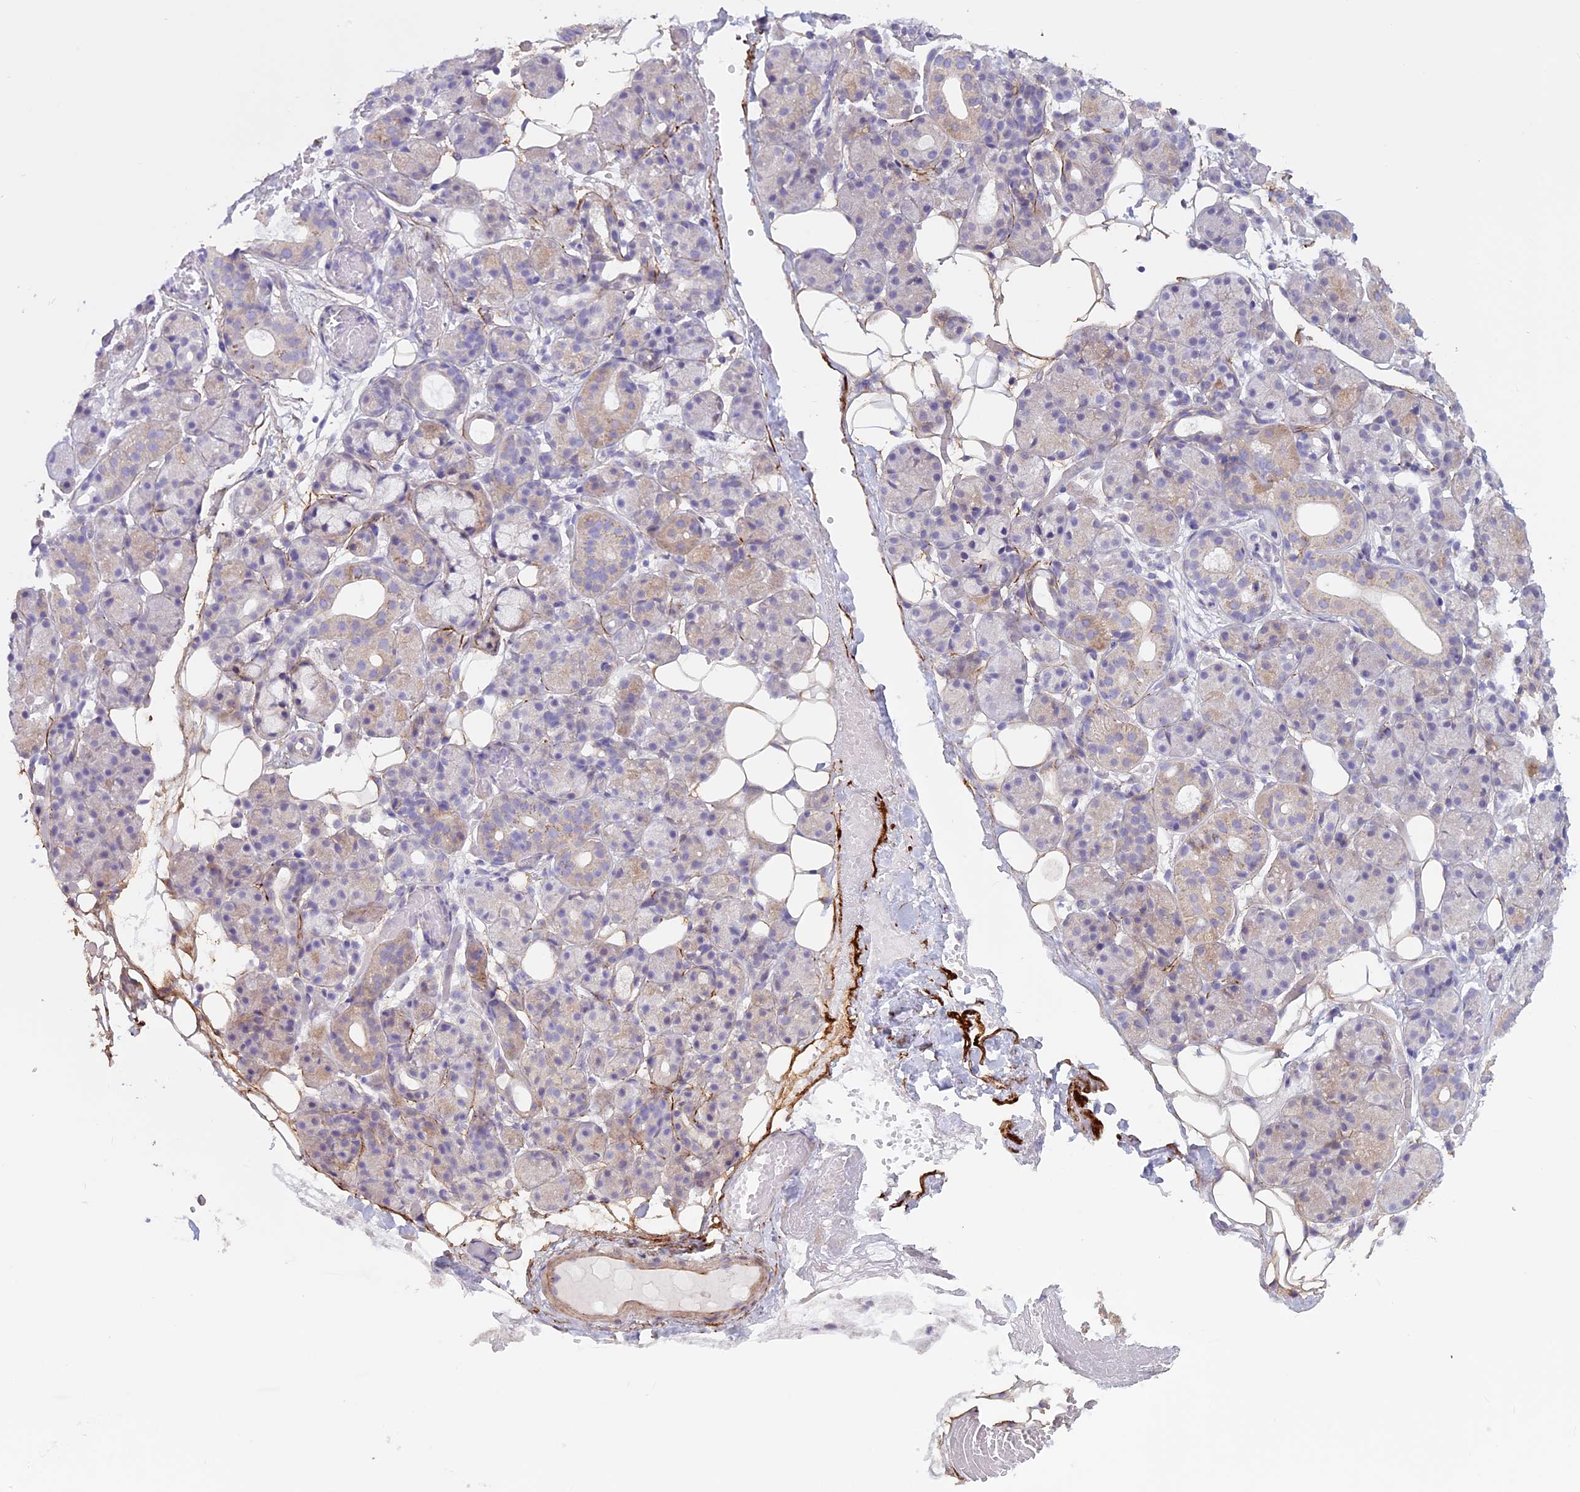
{"staining": {"intensity": "weak", "quantity": "<25%", "location": "cytoplasmic/membranous"}, "tissue": "salivary gland", "cell_type": "Glandular cells", "image_type": "normal", "snomed": [{"axis": "morphology", "description": "Normal tissue, NOS"}, {"axis": "topography", "description": "Salivary gland"}], "caption": "A high-resolution image shows immunohistochemistry staining of unremarkable salivary gland, which shows no significant staining in glandular cells. (Stains: DAB IHC with hematoxylin counter stain, Microscopy: brightfield microscopy at high magnification).", "gene": "SPHKAP", "patient": {"sex": "male", "age": 63}}